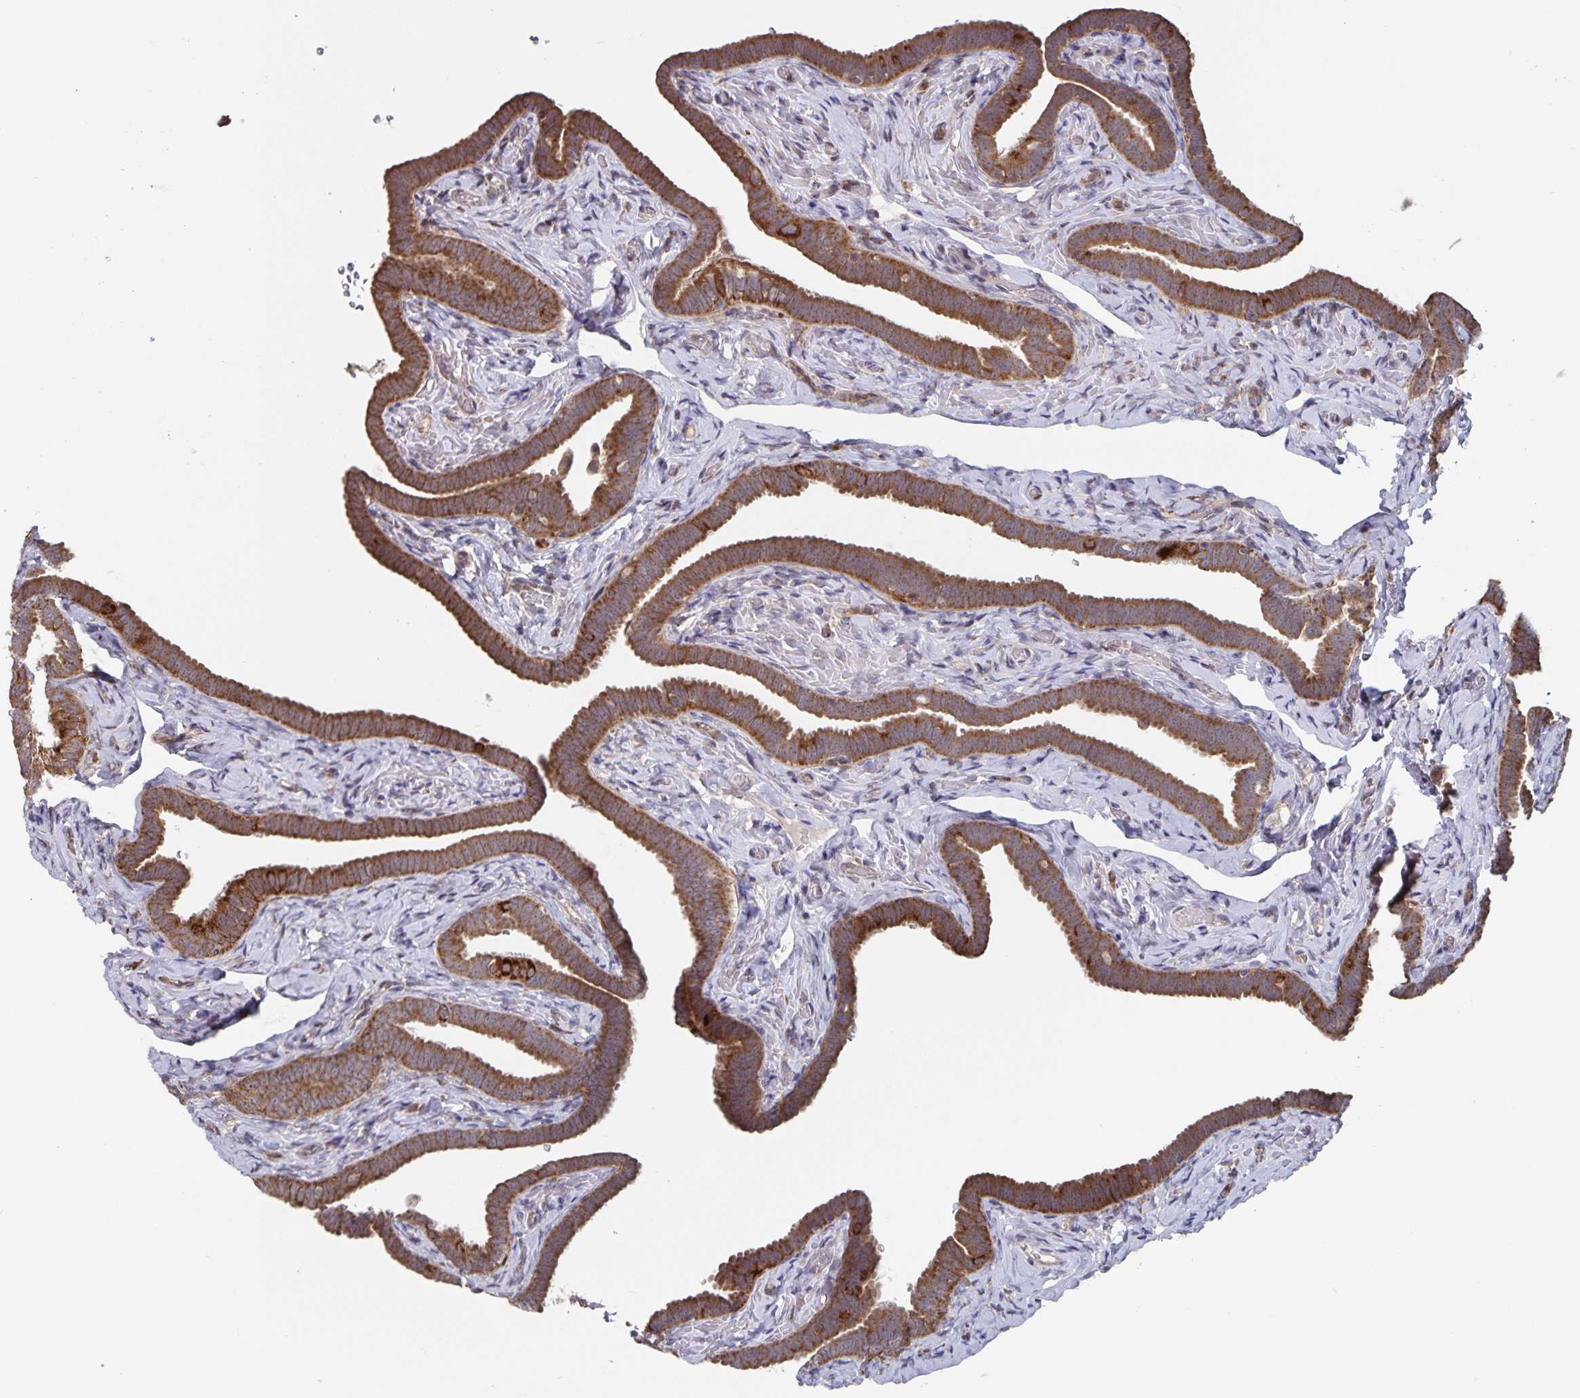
{"staining": {"intensity": "strong", "quantity": ">75%", "location": "cytoplasmic/membranous"}, "tissue": "fallopian tube", "cell_type": "Glandular cells", "image_type": "normal", "snomed": [{"axis": "morphology", "description": "Normal tissue, NOS"}, {"axis": "topography", "description": "Fallopian tube"}], "caption": "Immunohistochemistry (IHC) (DAB) staining of benign human fallopian tube reveals strong cytoplasmic/membranous protein staining in approximately >75% of glandular cells.", "gene": "ACACA", "patient": {"sex": "female", "age": 69}}